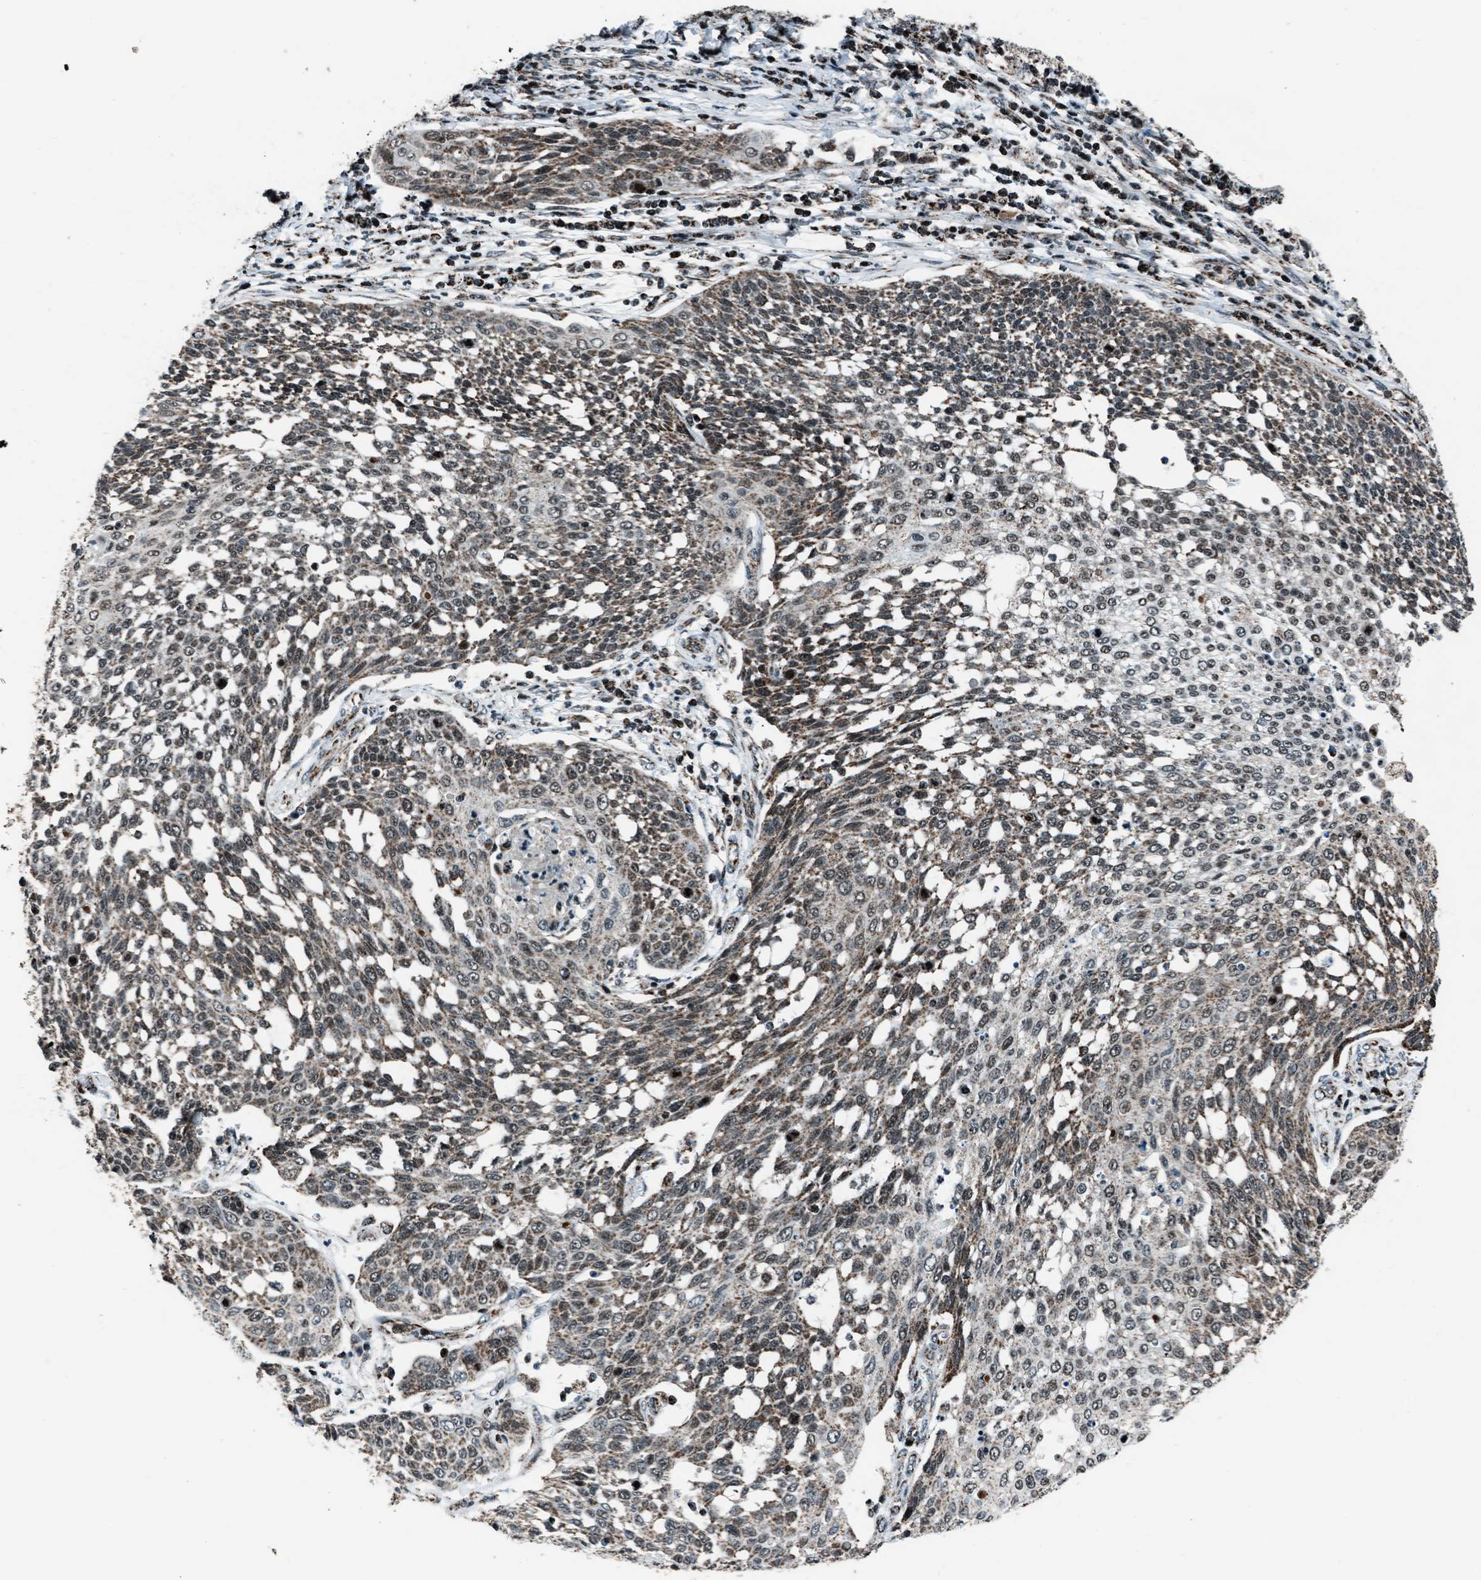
{"staining": {"intensity": "moderate", "quantity": ">75%", "location": "cytoplasmic/membranous,nuclear"}, "tissue": "cervical cancer", "cell_type": "Tumor cells", "image_type": "cancer", "snomed": [{"axis": "morphology", "description": "Squamous cell carcinoma, NOS"}, {"axis": "topography", "description": "Cervix"}], "caption": "The image shows a brown stain indicating the presence of a protein in the cytoplasmic/membranous and nuclear of tumor cells in cervical squamous cell carcinoma.", "gene": "MORC3", "patient": {"sex": "female", "age": 34}}